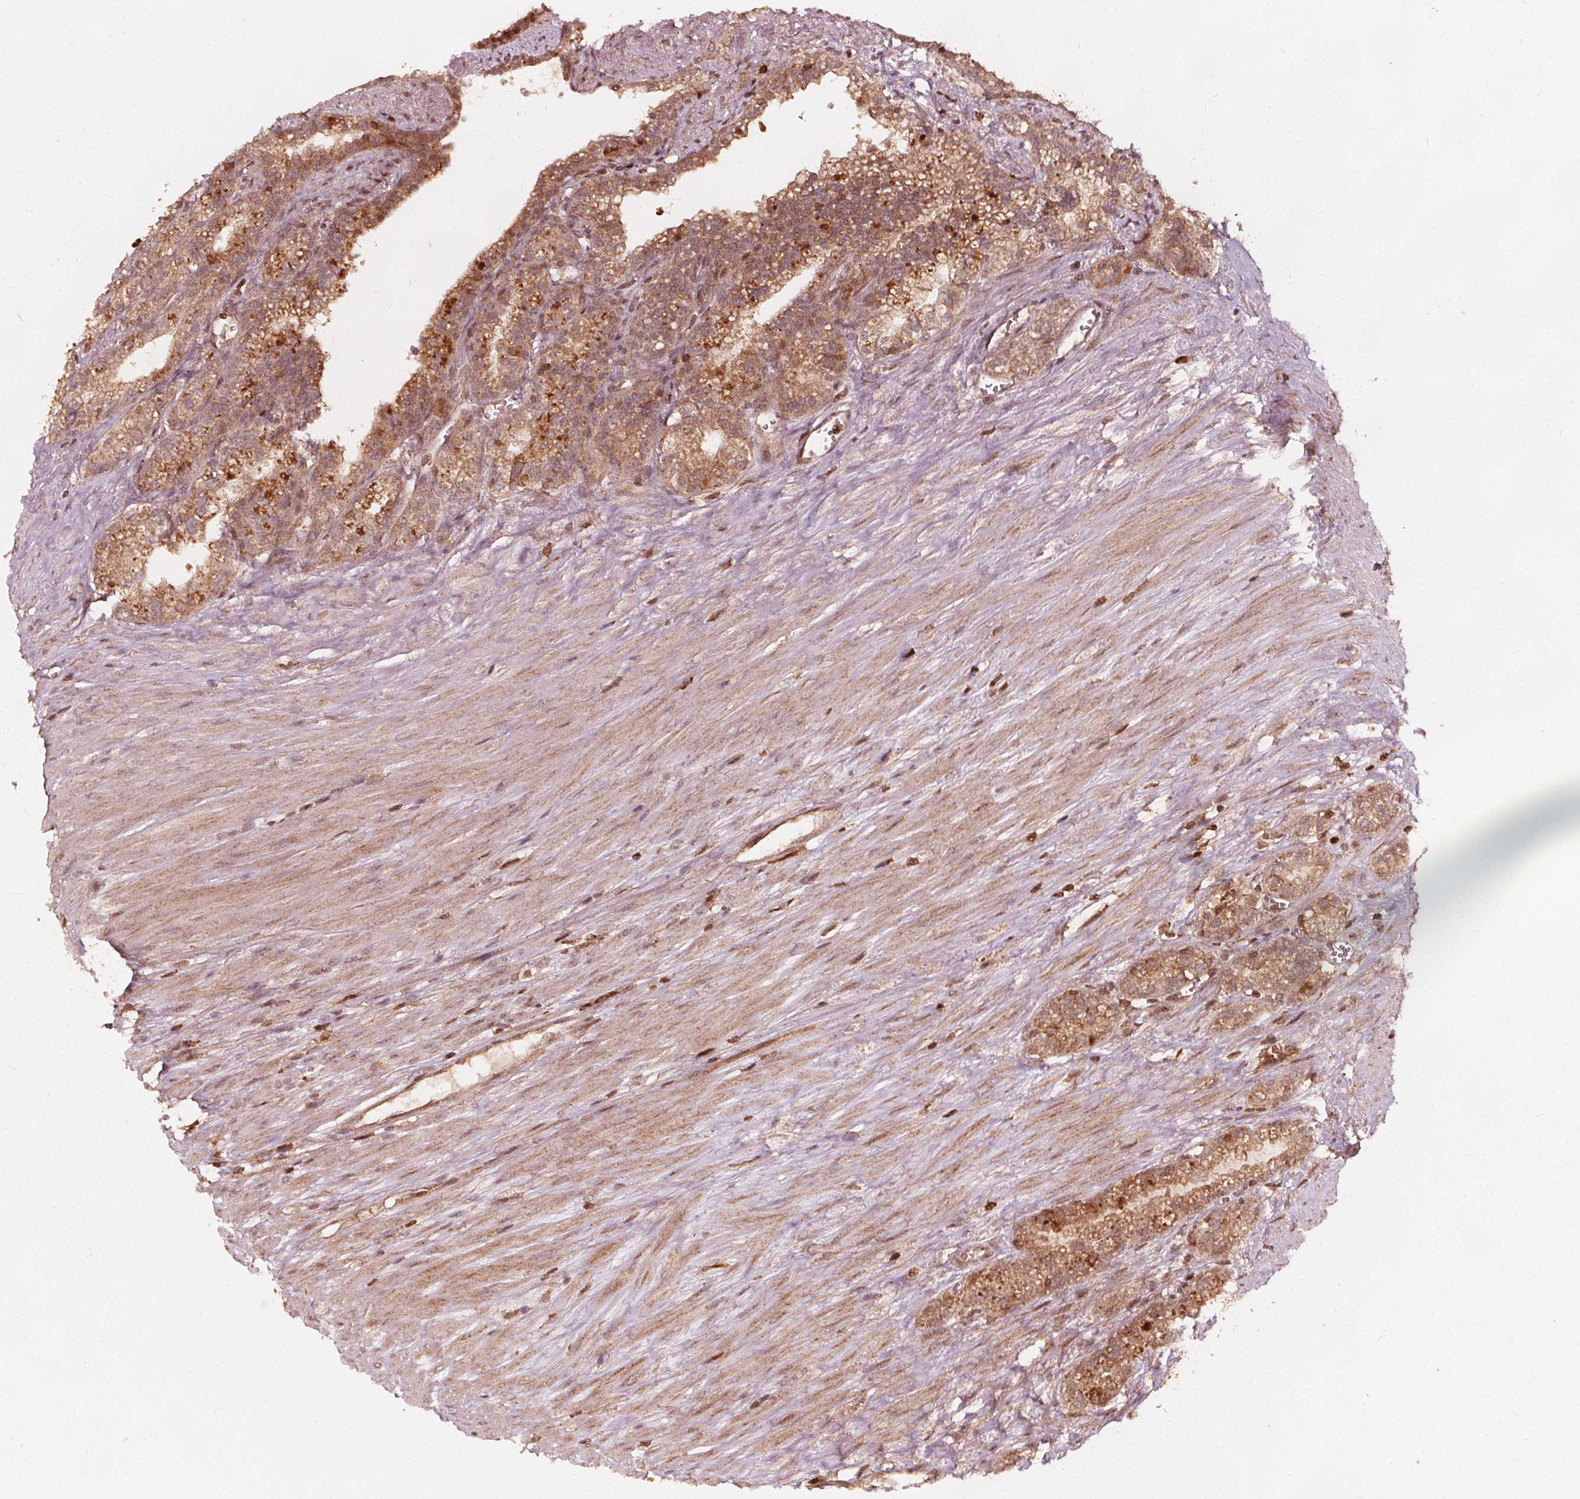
{"staining": {"intensity": "strong", "quantity": ">75%", "location": "cytoplasmic/membranous"}, "tissue": "seminal vesicle", "cell_type": "Glandular cells", "image_type": "normal", "snomed": [{"axis": "morphology", "description": "Normal tissue, NOS"}, {"axis": "morphology", "description": "Urothelial carcinoma, NOS"}, {"axis": "topography", "description": "Urinary bladder"}, {"axis": "topography", "description": "Seminal veicle"}], "caption": "The immunohistochemical stain shows strong cytoplasmic/membranous positivity in glandular cells of unremarkable seminal vesicle. The staining is performed using DAB (3,3'-diaminobenzidine) brown chromogen to label protein expression. The nuclei are counter-stained blue using hematoxylin.", "gene": "AIP", "patient": {"sex": "male", "age": 76}}